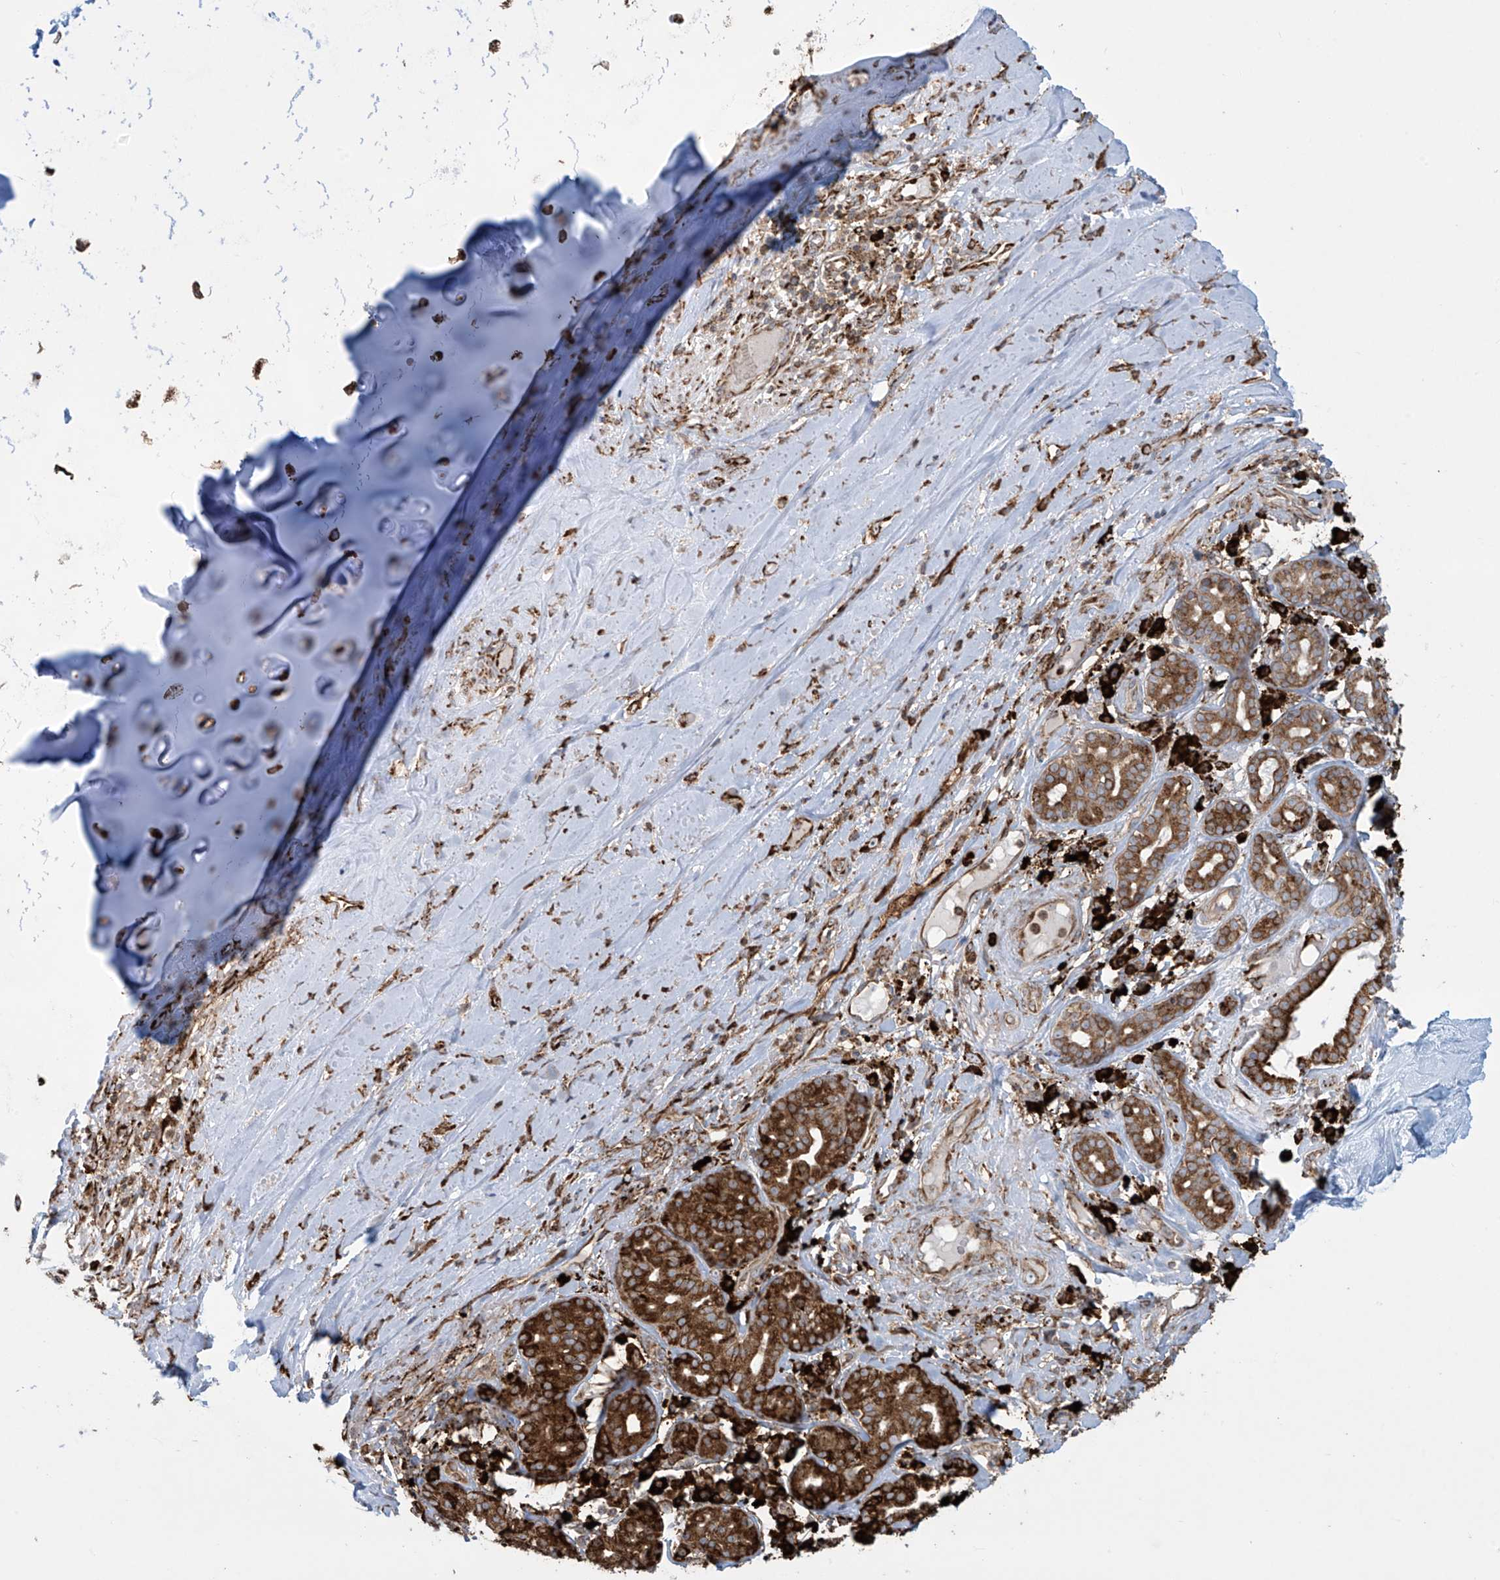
{"staining": {"intensity": "negative", "quantity": "none", "location": "none"}, "tissue": "adipose tissue", "cell_type": "Adipocytes", "image_type": "normal", "snomed": [{"axis": "morphology", "description": "Normal tissue, NOS"}, {"axis": "morphology", "description": "Basal cell carcinoma"}, {"axis": "topography", "description": "Cartilage tissue"}, {"axis": "topography", "description": "Nasopharynx"}, {"axis": "topography", "description": "Oral tissue"}], "caption": "Immunohistochemistry (IHC) image of unremarkable adipose tissue: adipose tissue stained with DAB (3,3'-diaminobenzidine) demonstrates no significant protein staining in adipocytes.", "gene": "MX1", "patient": {"sex": "female", "age": 77}}